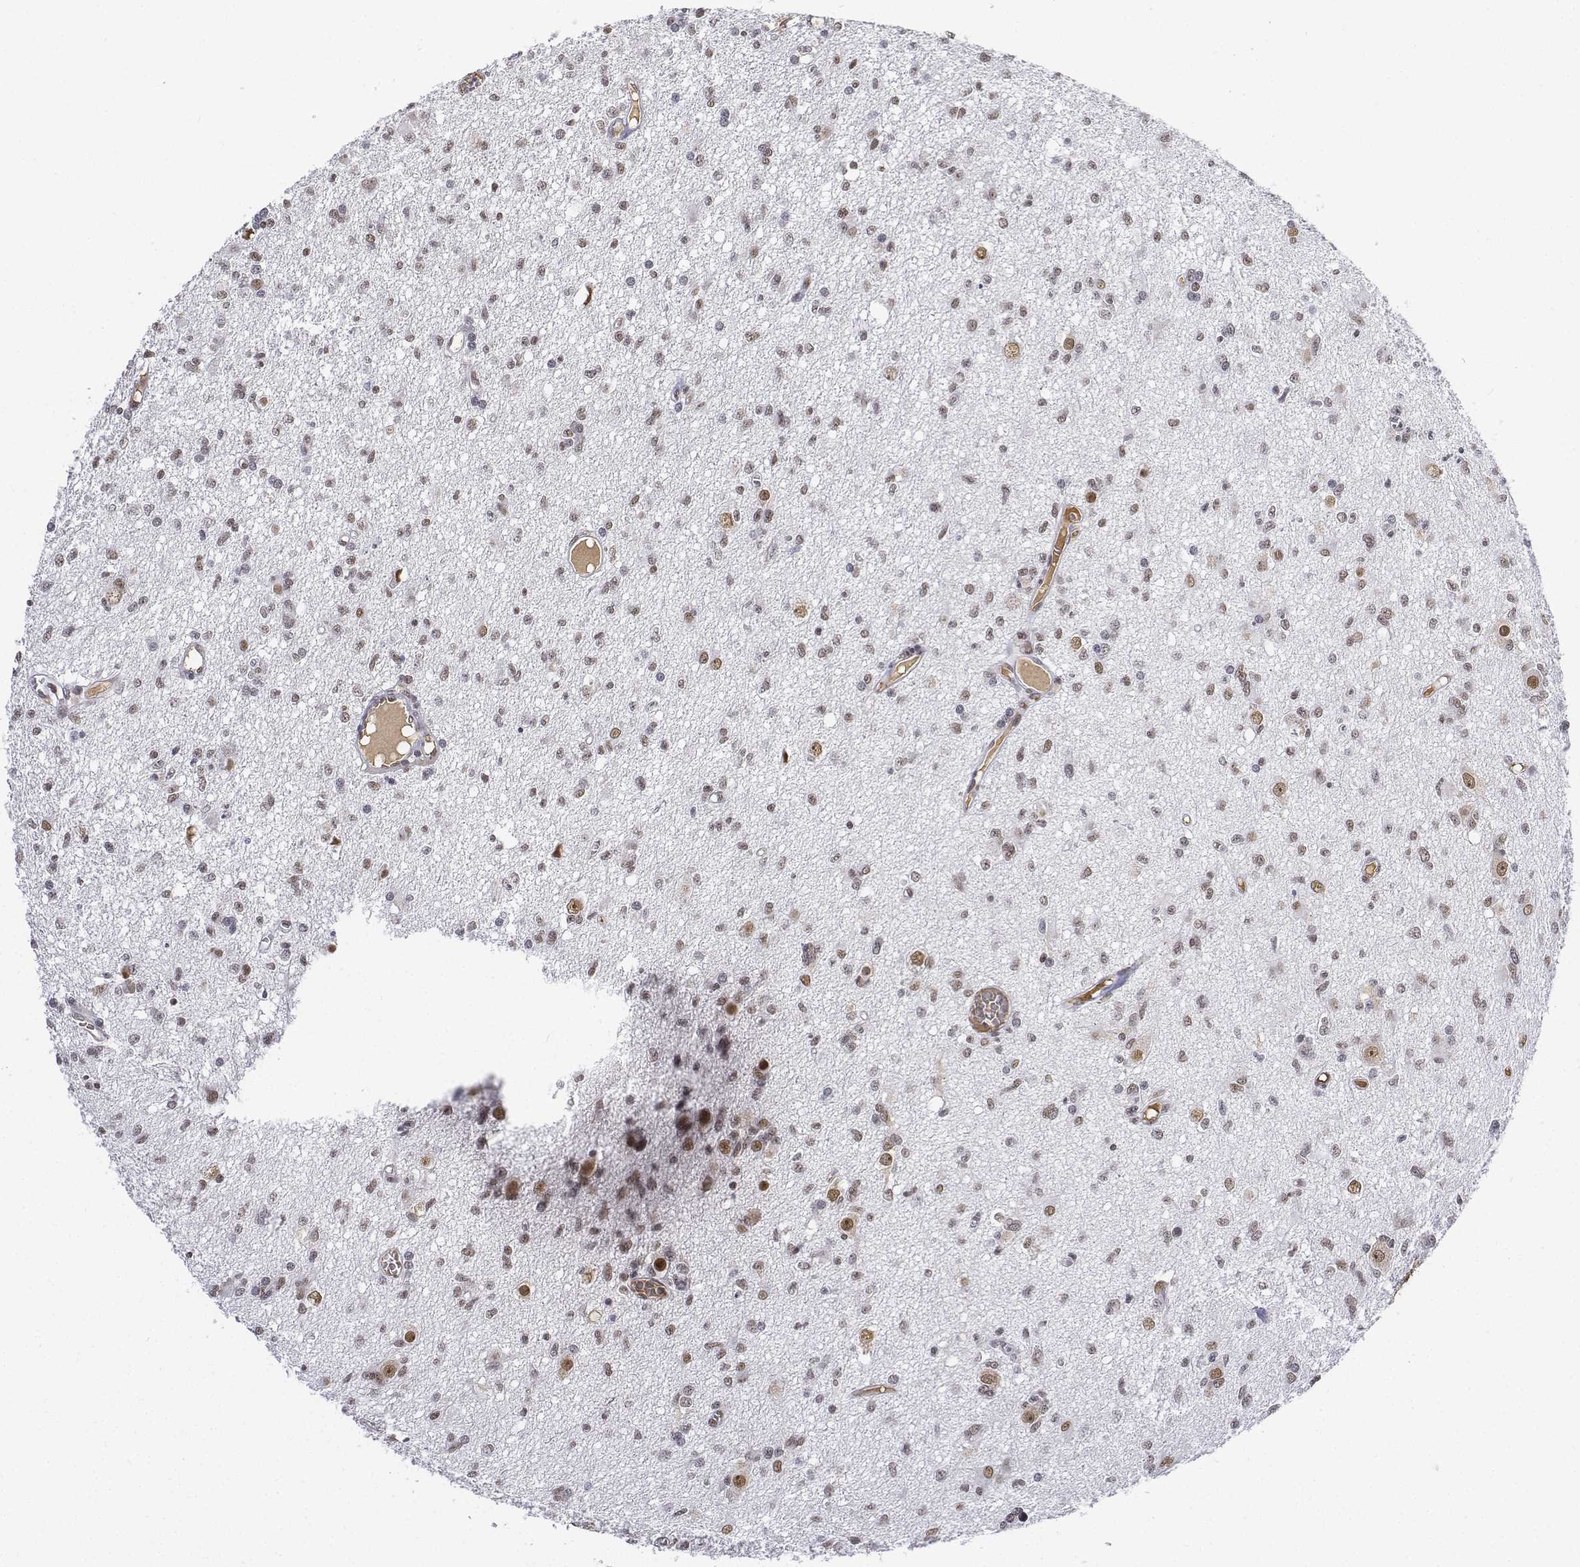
{"staining": {"intensity": "weak", "quantity": ">75%", "location": "nuclear"}, "tissue": "glioma", "cell_type": "Tumor cells", "image_type": "cancer", "snomed": [{"axis": "morphology", "description": "Glioma, malignant, Low grade"}, {"axis": "topography", "description": "Brain"}], "caption": "Protein expression analysis of human glioma reveals weak nuclear expression in approximately >75% of tumor cells.", "gene": "ATRX", "patient": {"sex": "male", "age": 64}}